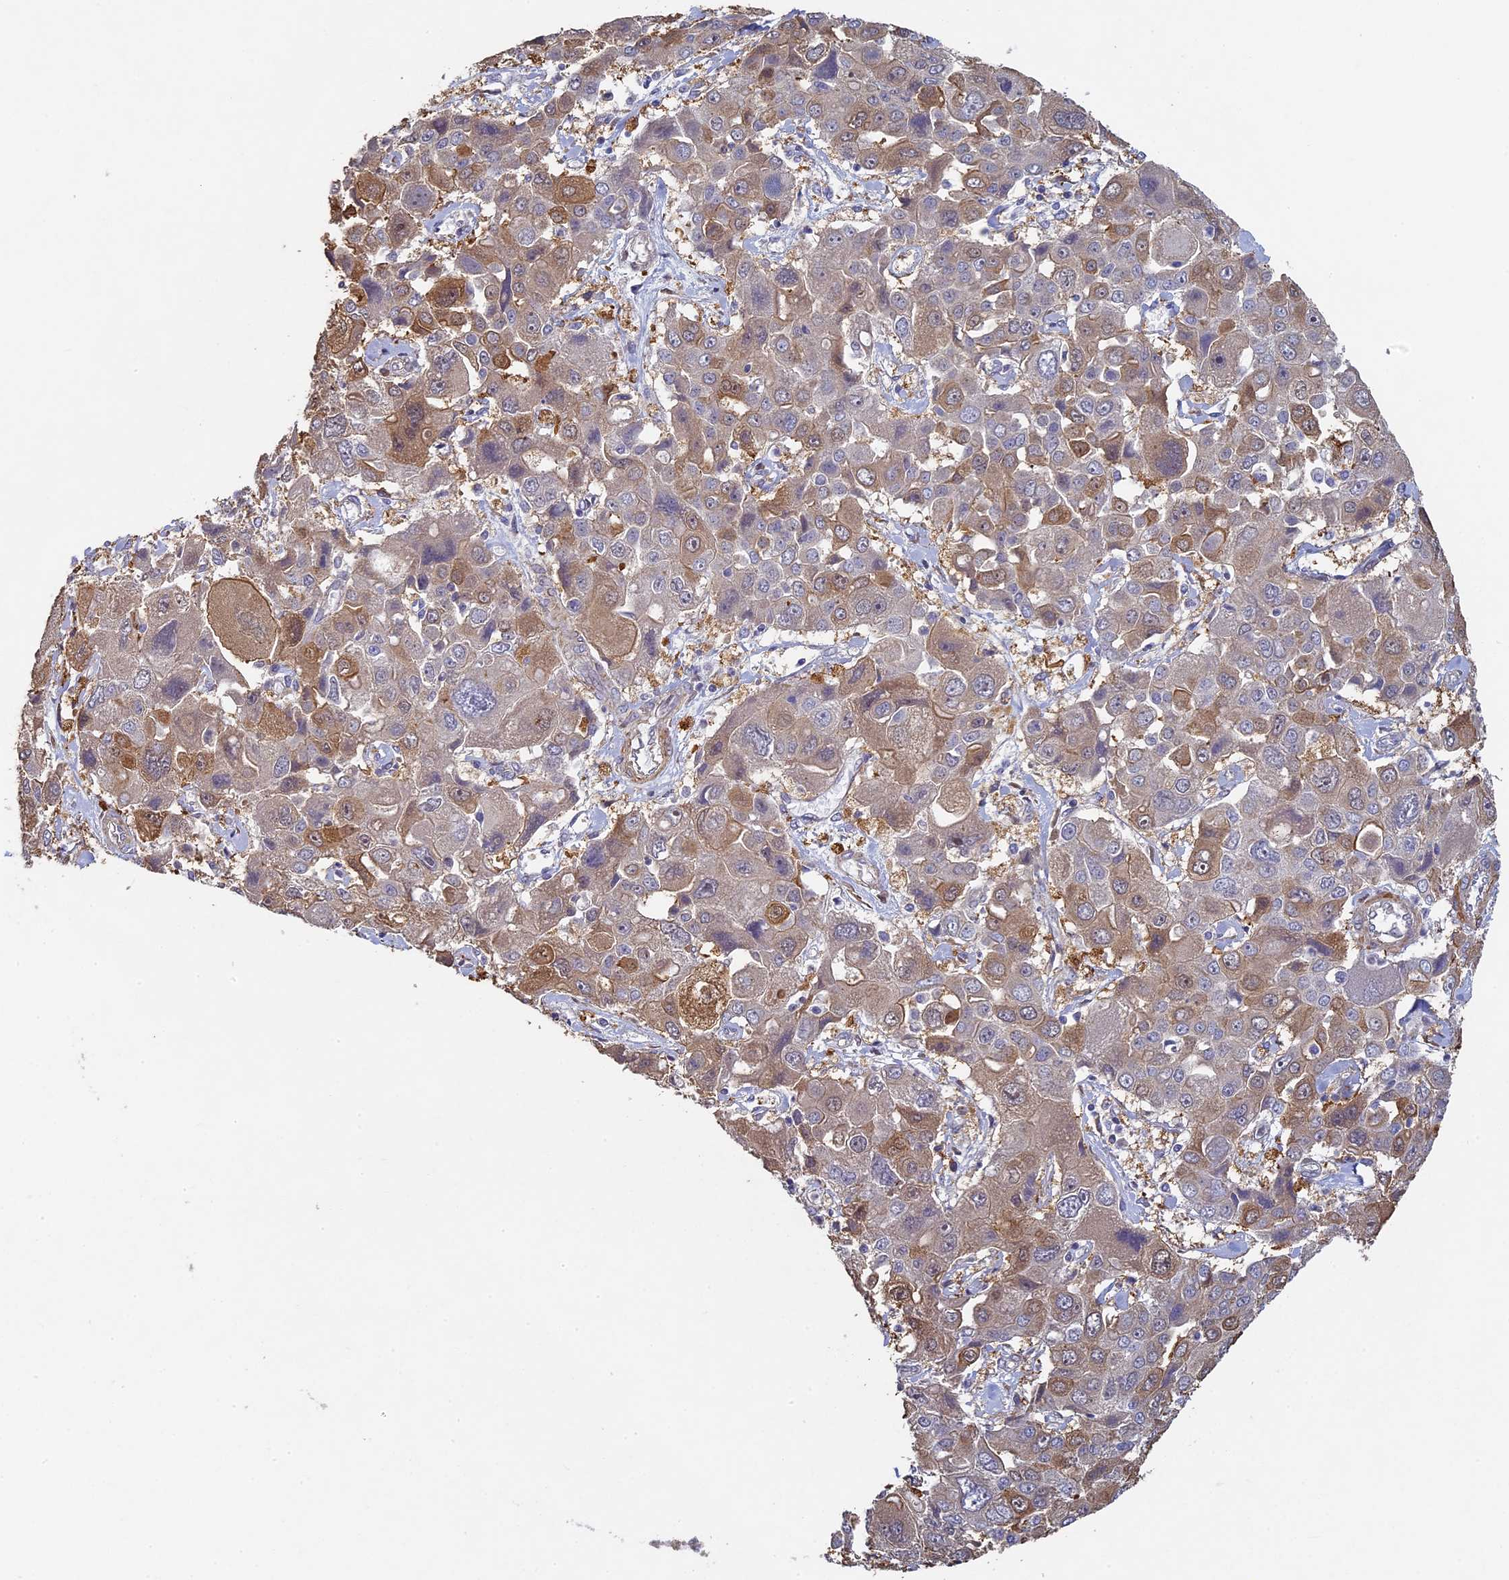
{"staining": {"intensity": "moderate", "quantity": "<25%", "location": "cytoplasmic/membranous"}, "tissue": "liver cancer", "cell_type": "Tumor cells", "image_type": "cancer", "snomed": [{"axis": "morphology", "description": "Cholangiocarcinoma"}, {"axis": "topography", "description": "Liver"}], "caption": "Protein expression analysis of human liver cancer (cholangiocarcinoma) reveals moderate cytoplasmic/membranous expression in approximately <25% of tumor cells. (IHC, brightfield microscopy, high magnification).", "gene": "DIXDC1", "patient": {"sex": "male", "age": 67}}